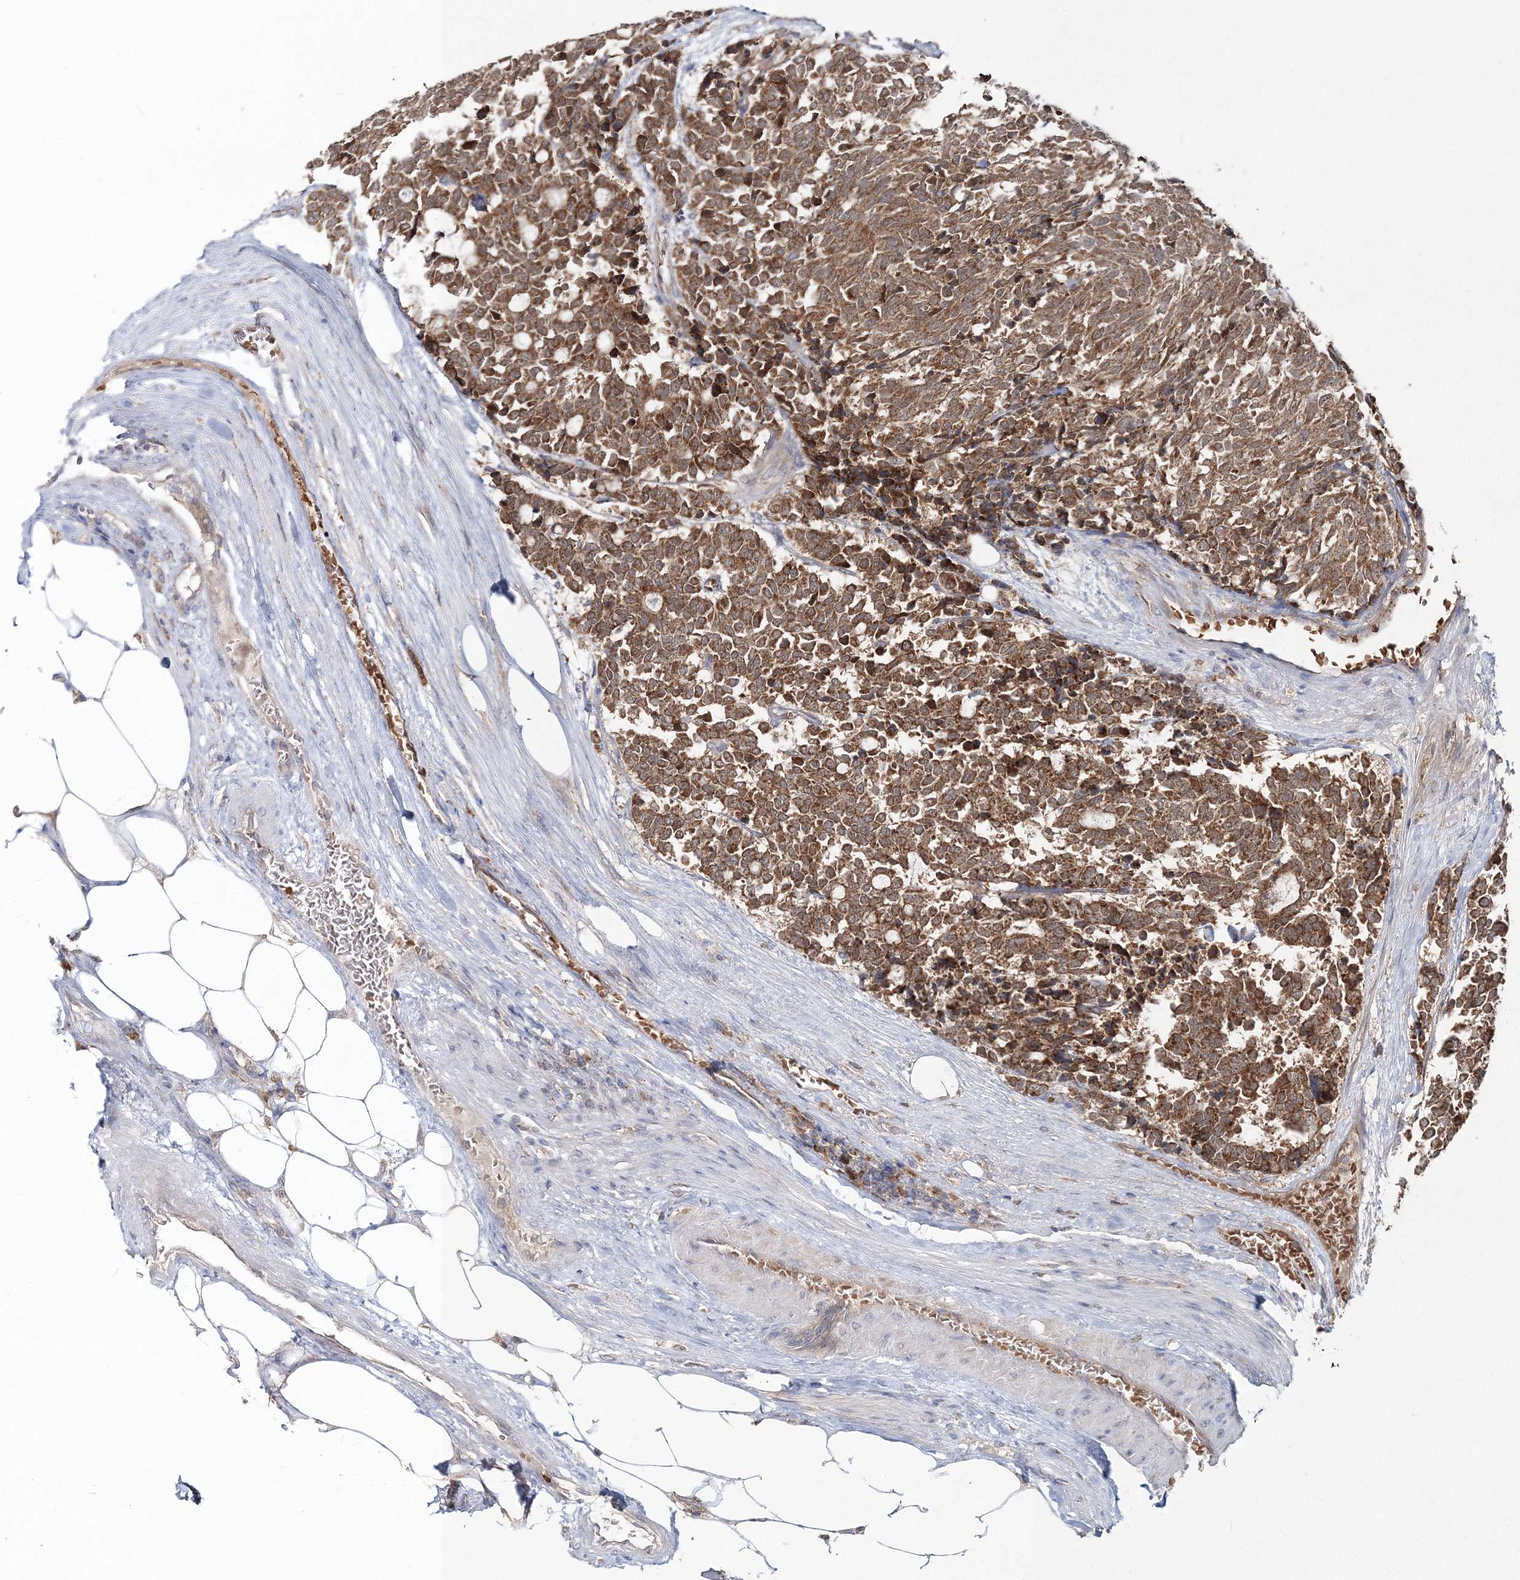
{"staining": {"intensity": "strong", "quantity": ">75%", "location": "cytoplasmic/membranous"}, "tissue": "carcinoid", "cell_type": "Tumor cells", "image_type": "cancer", "snomed": [{"axis": "morphology", "description": "Carcinoid, malignant, NOS"}, {"axis": "topography", "description": "Pancreas"}], "caption": "Human malignant carcinoid stained with a protein marker shows strong staining in tumor cells.", "gene": "PCBD2", "patient": {"sex": "female", "age": 54}}